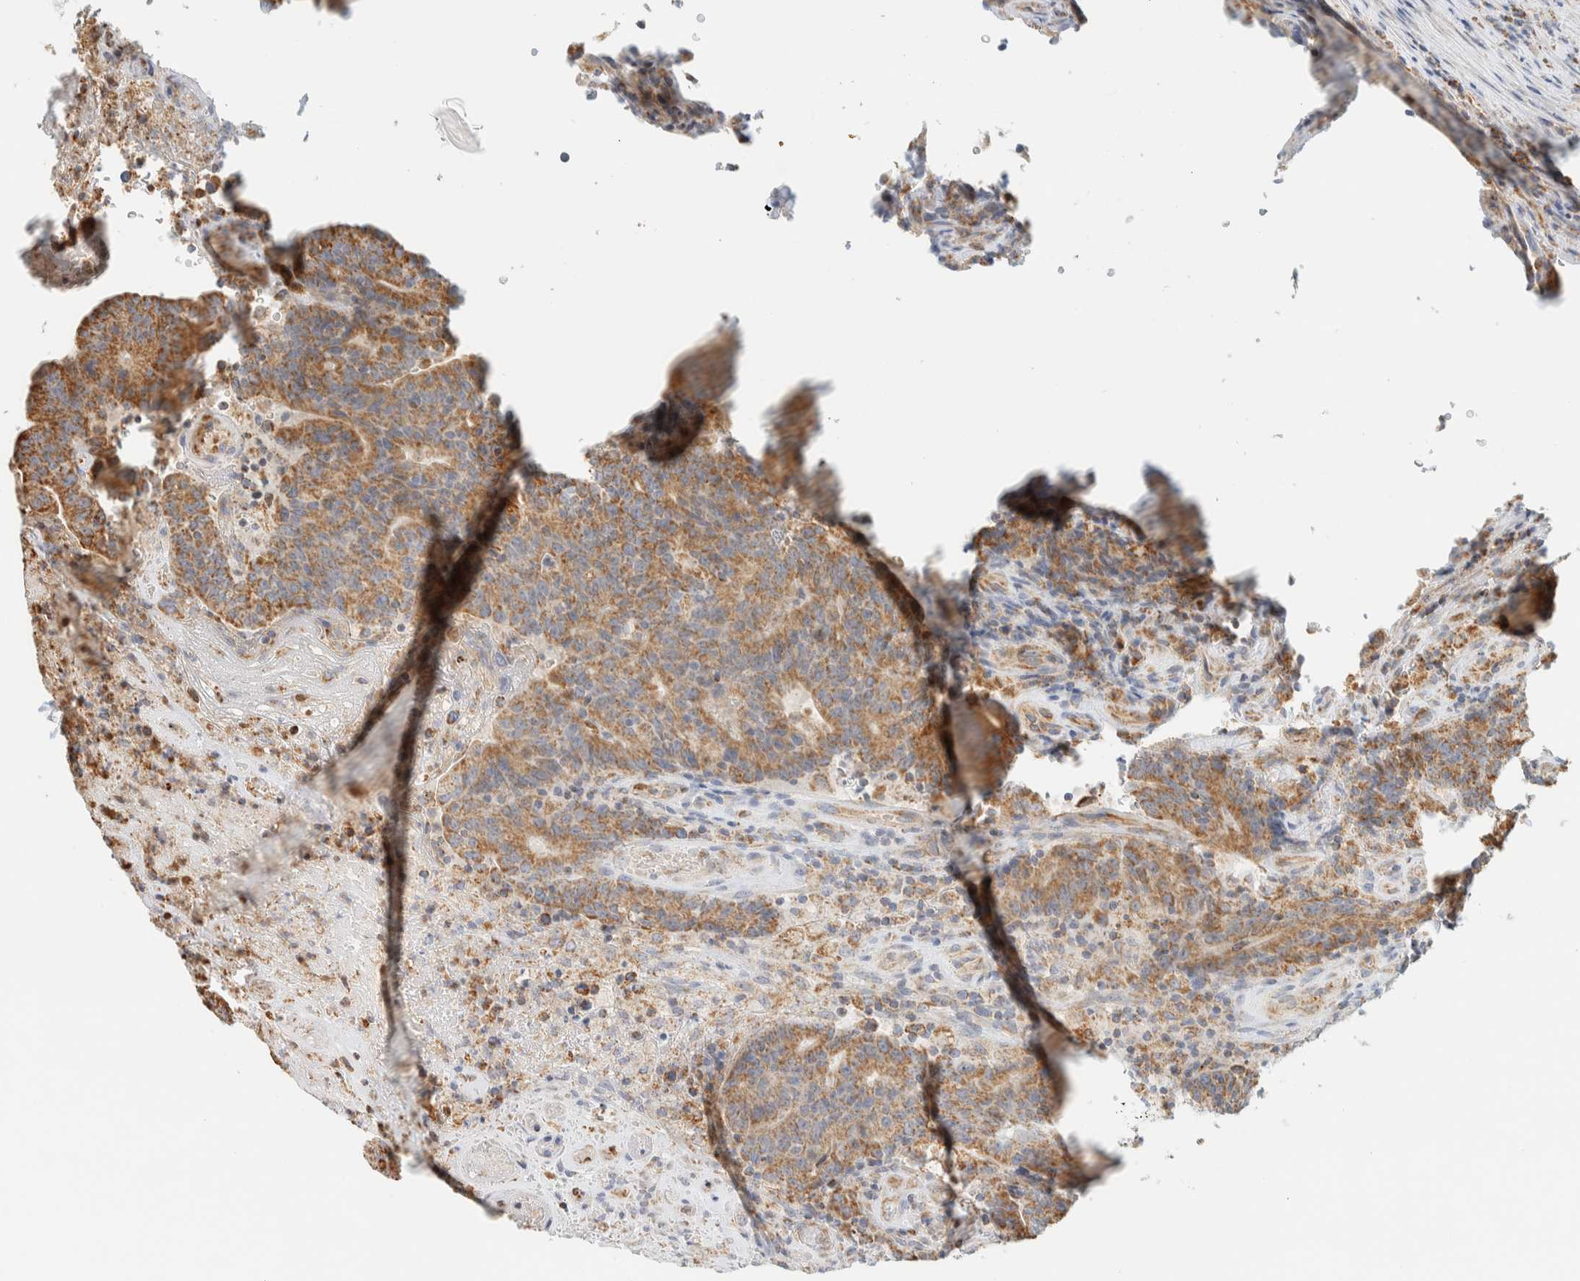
{"staining": {"intensity": "moderate", "quantity": ">75%", "location": "cytoplasmic/membranous"}, "tissue": "colorectal cancer", "cell_type": "Tumor cells", "image_type": "cancer", "snomed": [{"axis": "morphology", "description": "Normal tissue, NOS"}, {"axis": "morphology", "description": "Adenocarcinoma, NOS"}, {"axis": "topography", "description": "Colon"}], "caption": "Protein expression analysis of human colorectal cancer reveals moderate cytoplasmic/membranous positivity in approximately >75% of tumor cells. (DAB IHC with brightfield microscopy, high magnification).", "gene": "KIFAP3", "patient": {"sex": "female", "age": 75}}